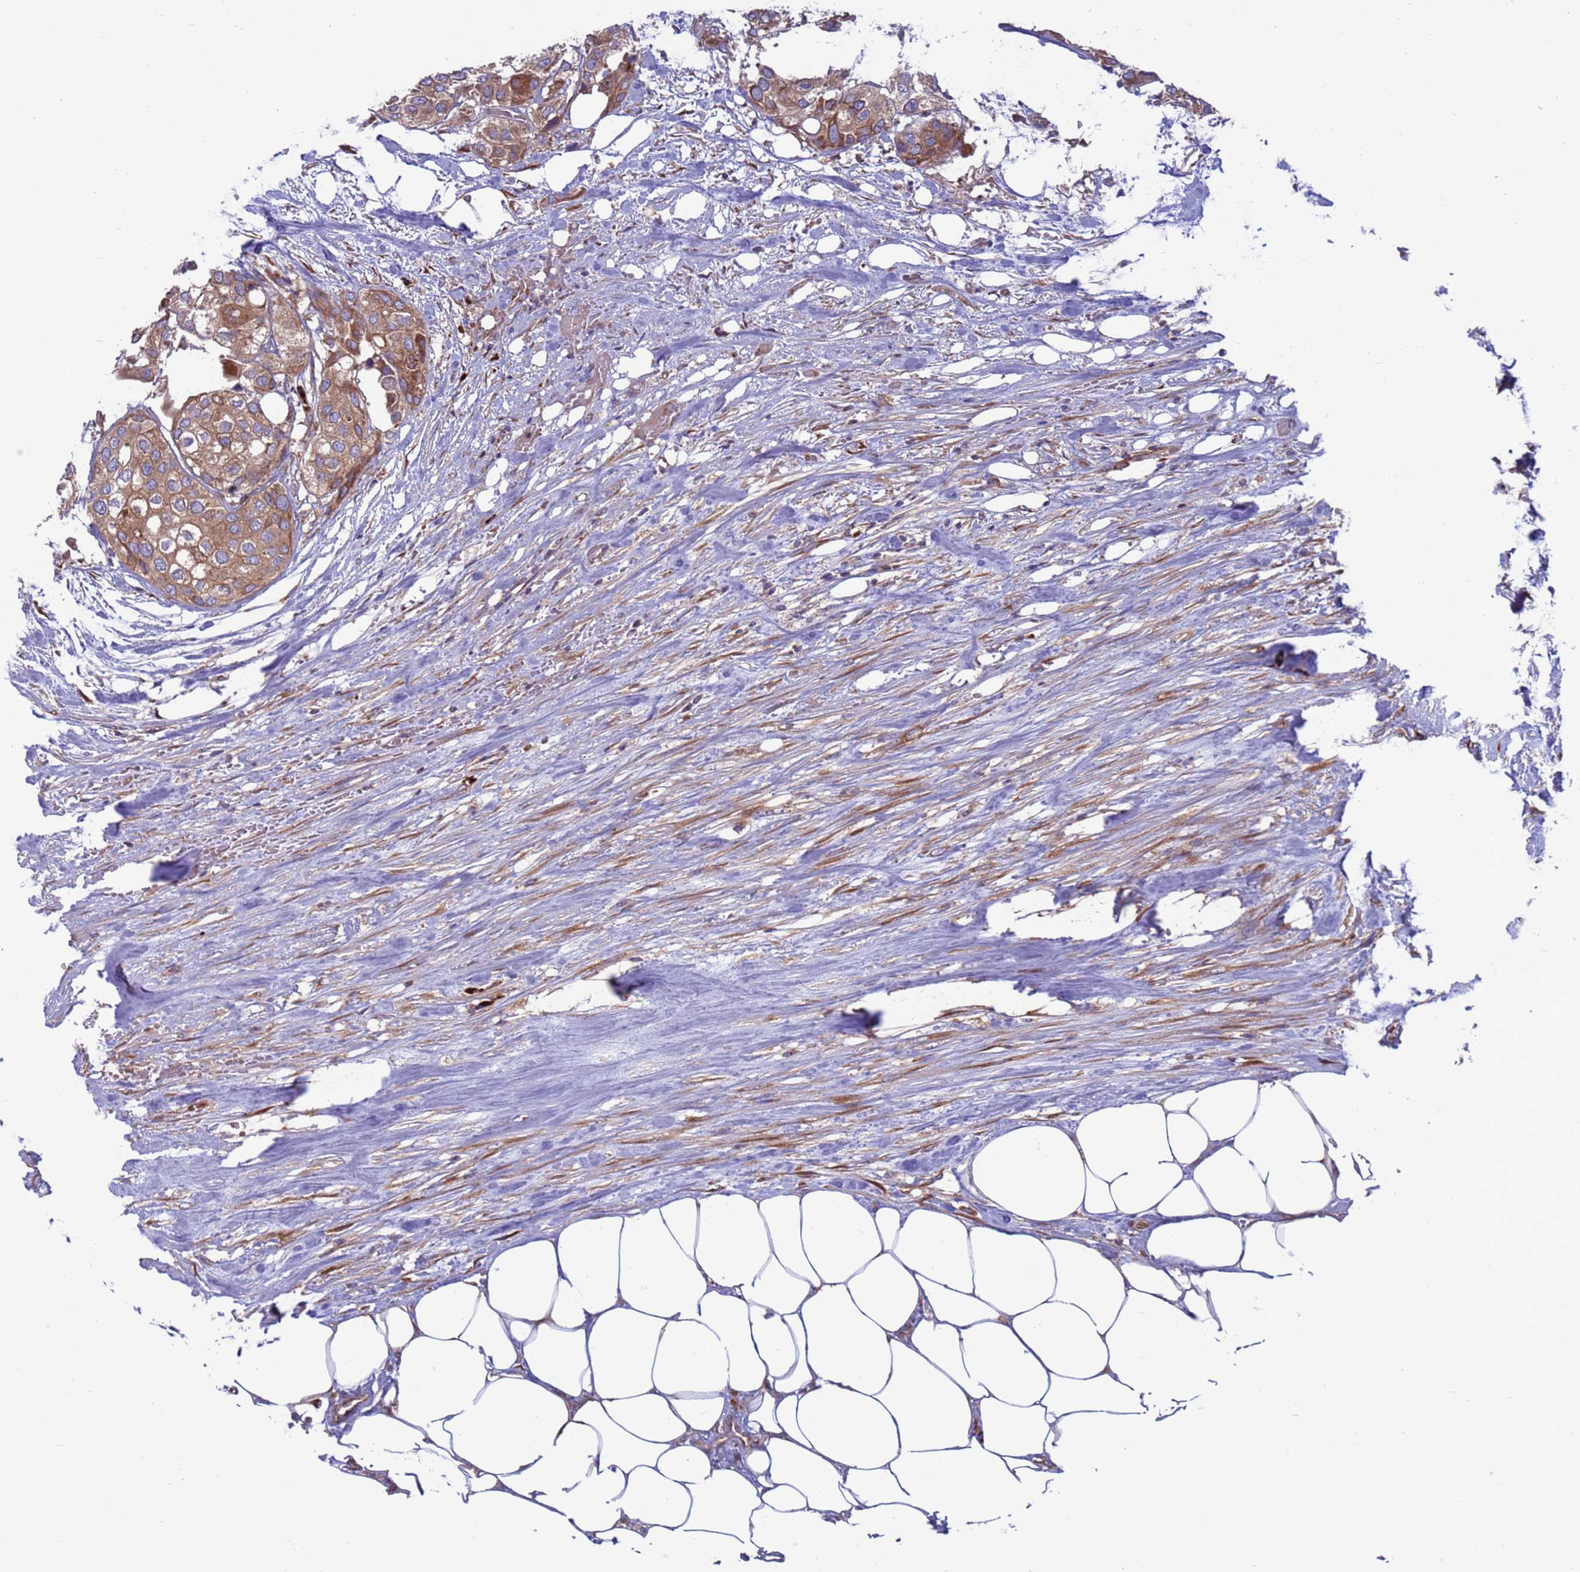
{"staining": {"intensity": "moderate", "quantity": ">75%", "location": "cytoplasmic/membranous"}, "tissue": "urothelial cancer", "cell_type": "Tumor cells", "image_type": "cancer", "snomed": [{"axis": "morphology", "description": "Urothelial carcinoma, High grade"}, {"axis": "topography", "description": "Urinary bladder"}], "caption": "Immunohistochemical staining of human high-grade urothelial carcinoma exhibits moderate cytoplasmic/membranous protein staining in about >75% of tumor cells.", "gene": "ZC3HAV1", "patient": {"sex": "male", "age": 64}}